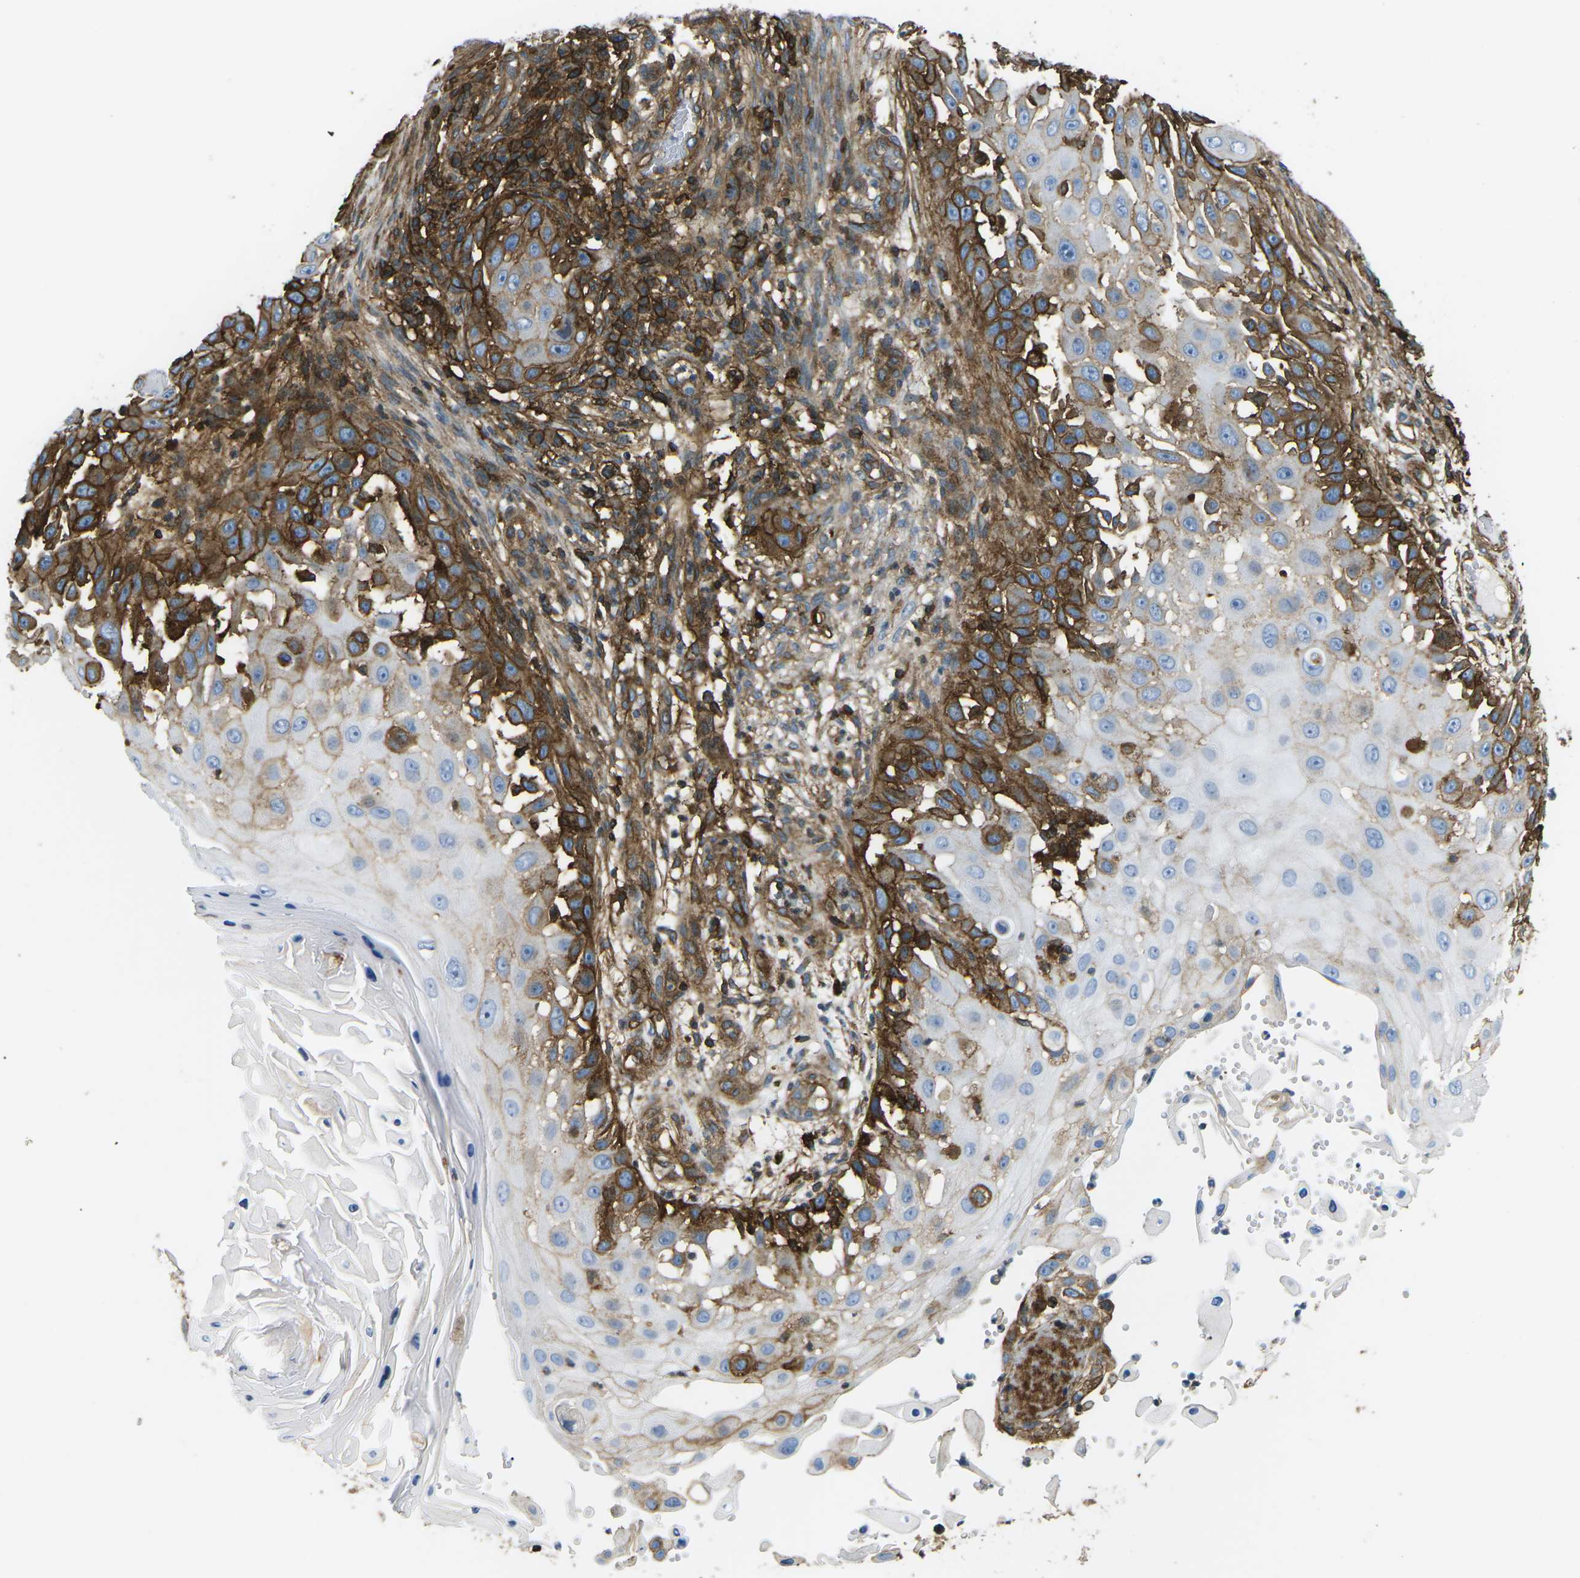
{"staining": {"intensity": "strong", "quantity": "25%-75%", "location": "cytoplasmic/membranous"}, "tissue": "skin cancer", "cell_type": "Tumor cells", "image_type": "cancer", "snomed": [{"axis": "morphology", "description": "Squamous cell carcinoma, NOS"}, {"axis": "topography", "description": "Skin"}], "caption": "The photomicrograph exhibits immunohistochemical staining of skin cancer (squamous cell carcinoma). There is strong cytoplasmic/membranous staining is present in approximately 25%-75% of tumor cells.", "gene": "HLA-B", "patient": {"sex": "female", "age": 44}}